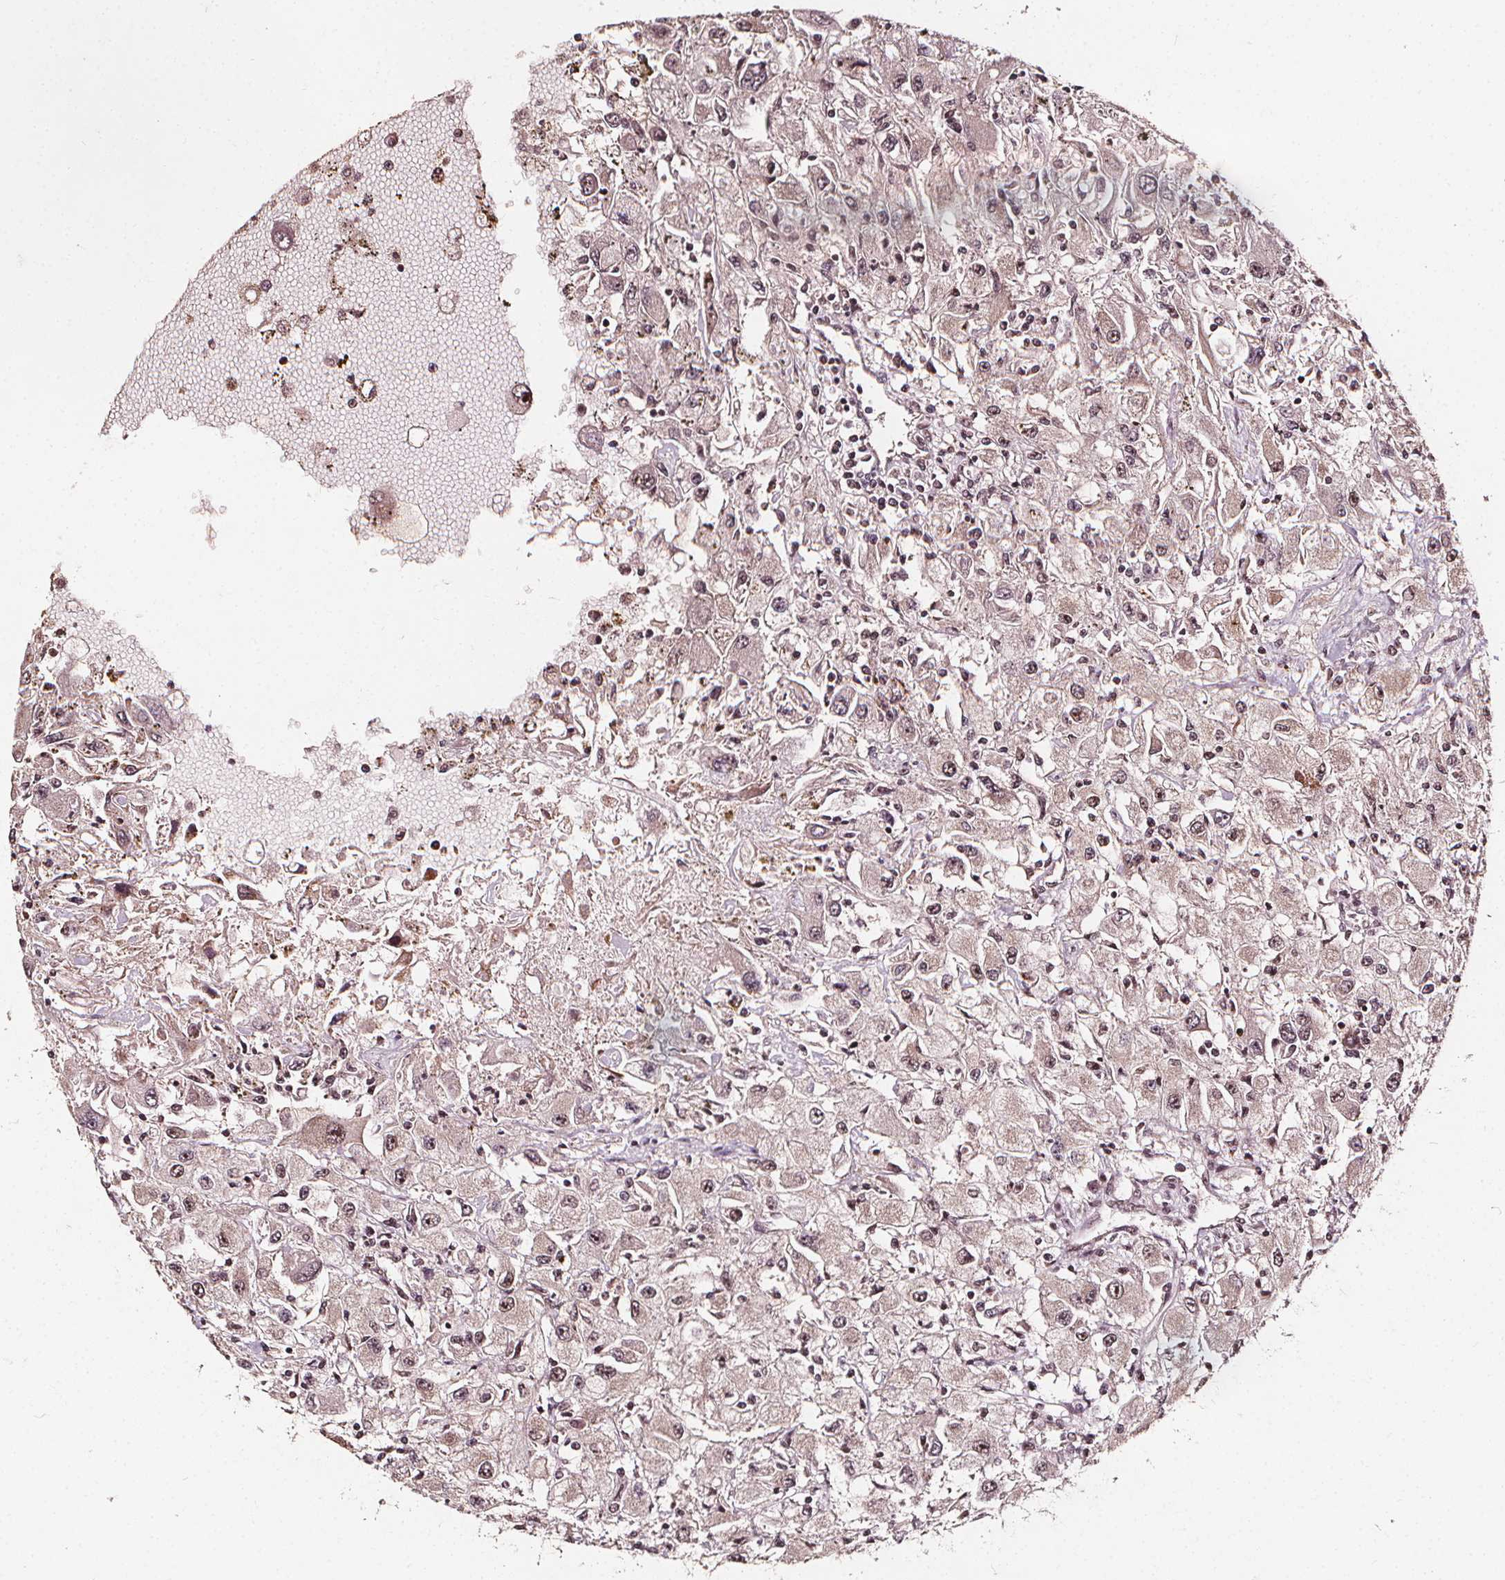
{"staining": {"intensity": "weak", "quantity": "25%-75%", "location": "nuclear"}, "tissue": "renal cancer", "cell_type": "Tumor cells", "image_type": "cancer", "snomed": [{"axis": "morphology", "description": "Adenocarcinoma, NOS"}, {"axis": "topography", "description": "Kidney"}], "caption": "Renal cancer stained with a protein marker exhibits weak staining in tumor cells.", "gene": "EXOSC9", "patient": {"sex": "female", "age": 67}}